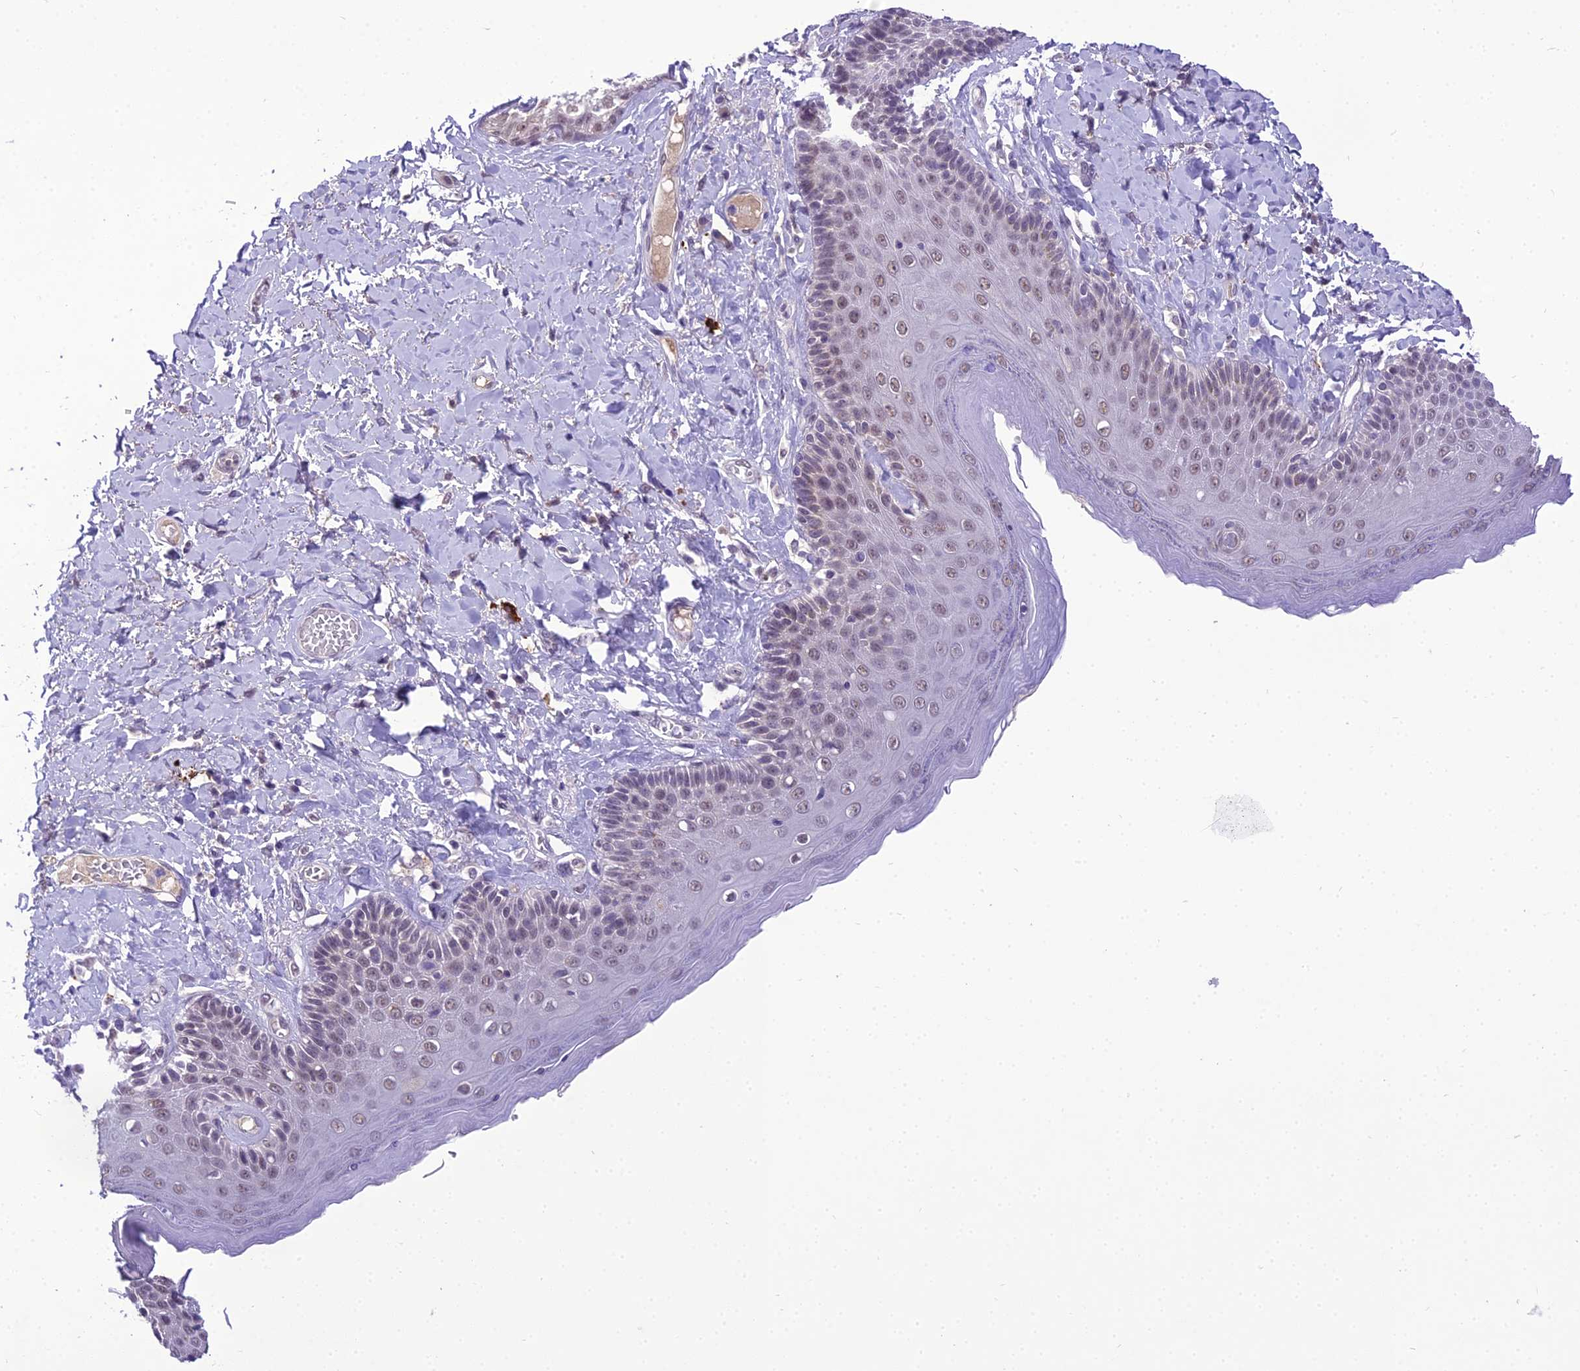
{"staining": {"intensity": "weak", "quantity": ">75%", "location": "nuclear"}, "tissue": "skin", "cell_type": "Epidermal cells", "image_type": "normal", "snomed": [{"axis": "morphology", "description": "Normal tissue, NOS"}, {"axis": "topography", "description": "Anal"}], "caption": "Protein staining reveals weak nuclear staining in approximately >75% of epidermal cells in benign skin. The protein of interest is shown in brown color, while the nuclei are stained blue.", "gene": "SH3RF3", "patient": {"sex": "male", "age": 69}}